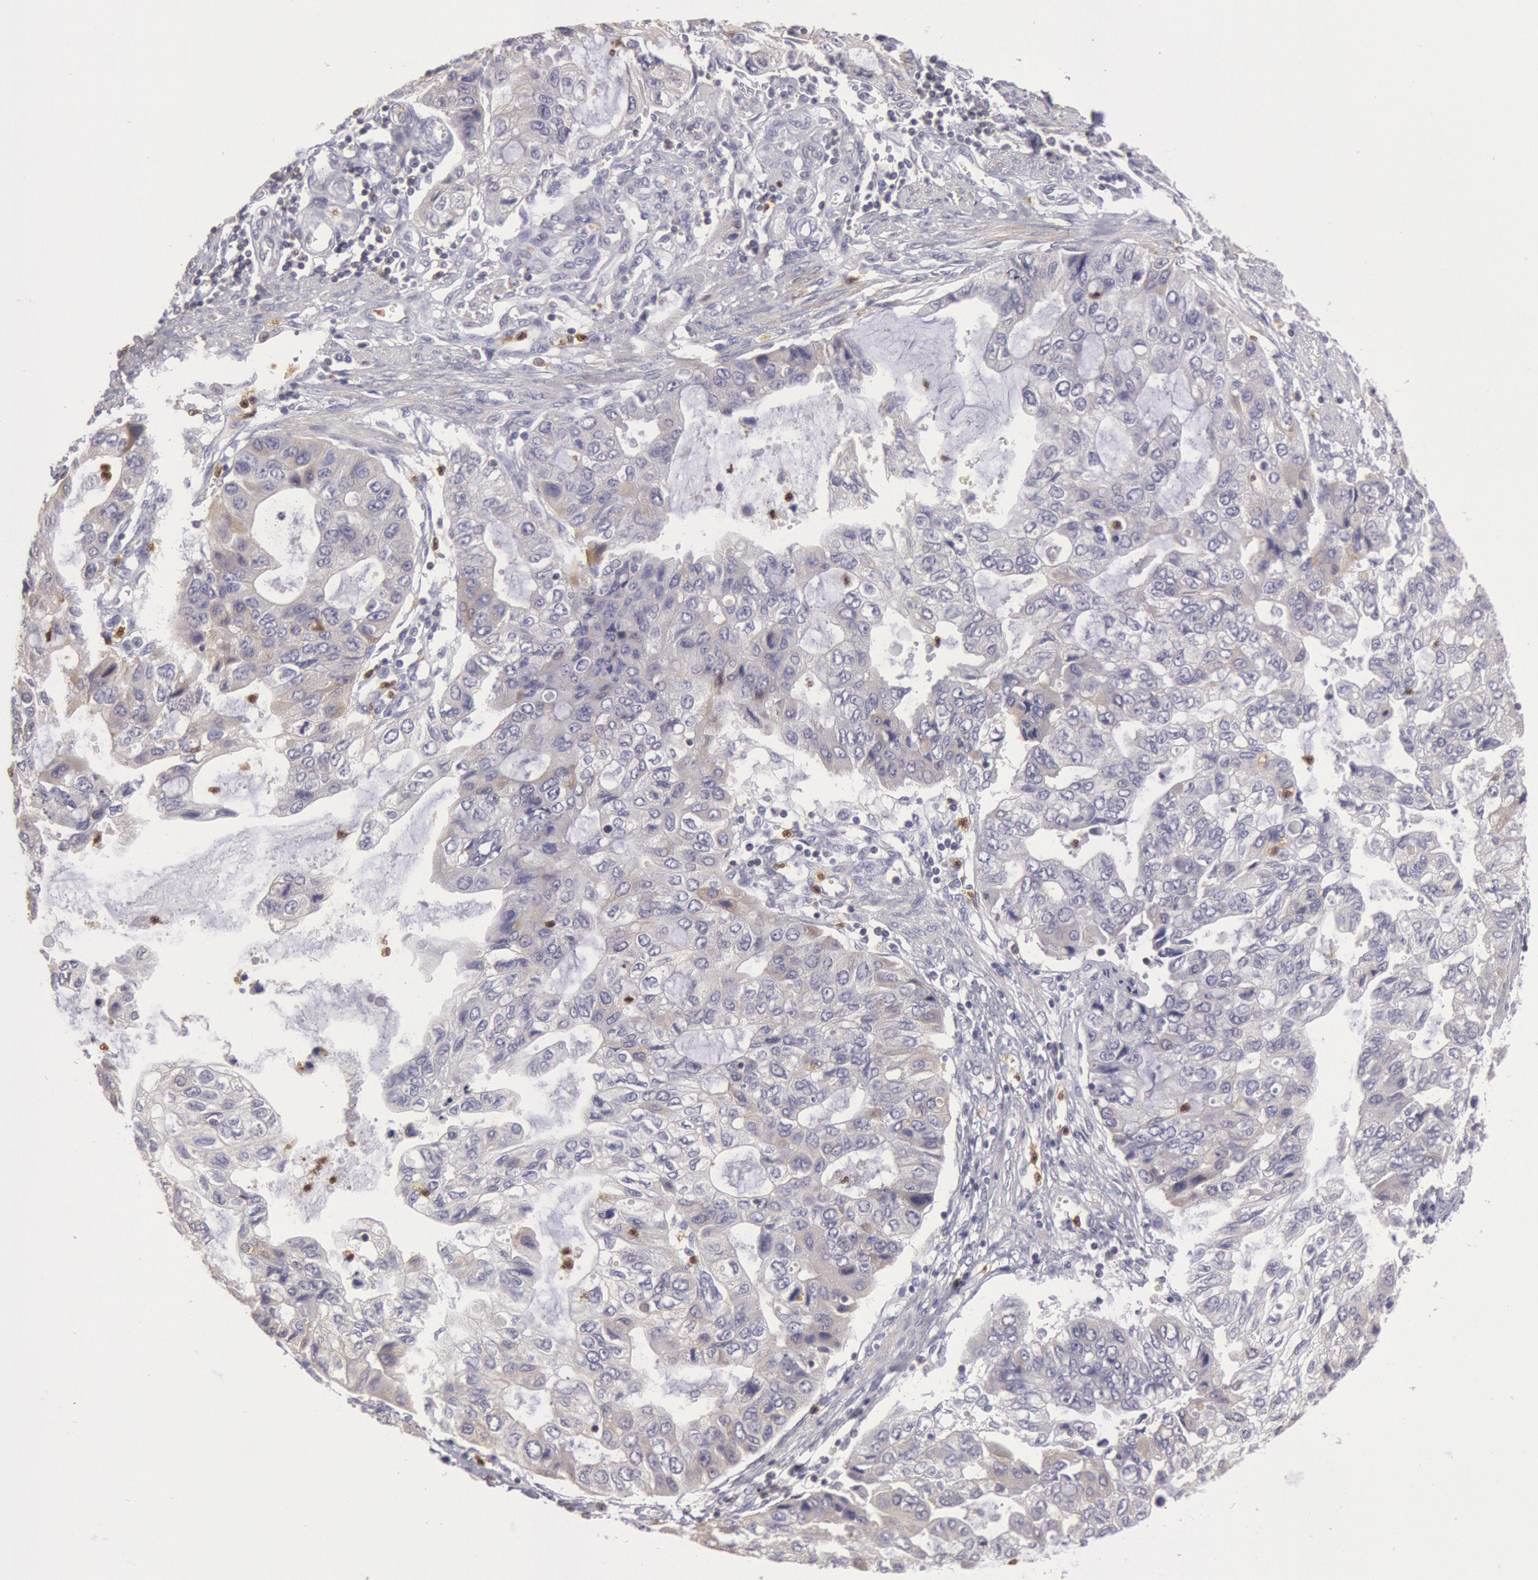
{"staining": {"intensity": "negative", "quantity": "none", "location": "none"}, "tissue": "stomach cancer", "cell_type": "Tumor cells", "image_type": "cancer", "snomed": [{"axis": "morphology", "description": "Adenocarcinoma, NOS"}, {"axis": "topography", "description": "Stomach, upper"}], "caption": "High magnification brightfield microscopy of adenocarcinoma (stomach) stained with DAB (3,3'-diaminobenzidine) (brown) and counterstained with hematoxylin (blue): tumor cells show no significant staining. The staining is performed using DAB (3,3'-diaminobenzidine) brown chromogen with nuclei counter-stained in using hematoxylin.", "gene": "RAB27A", "patient": {"sex": "female", "age": 52}}